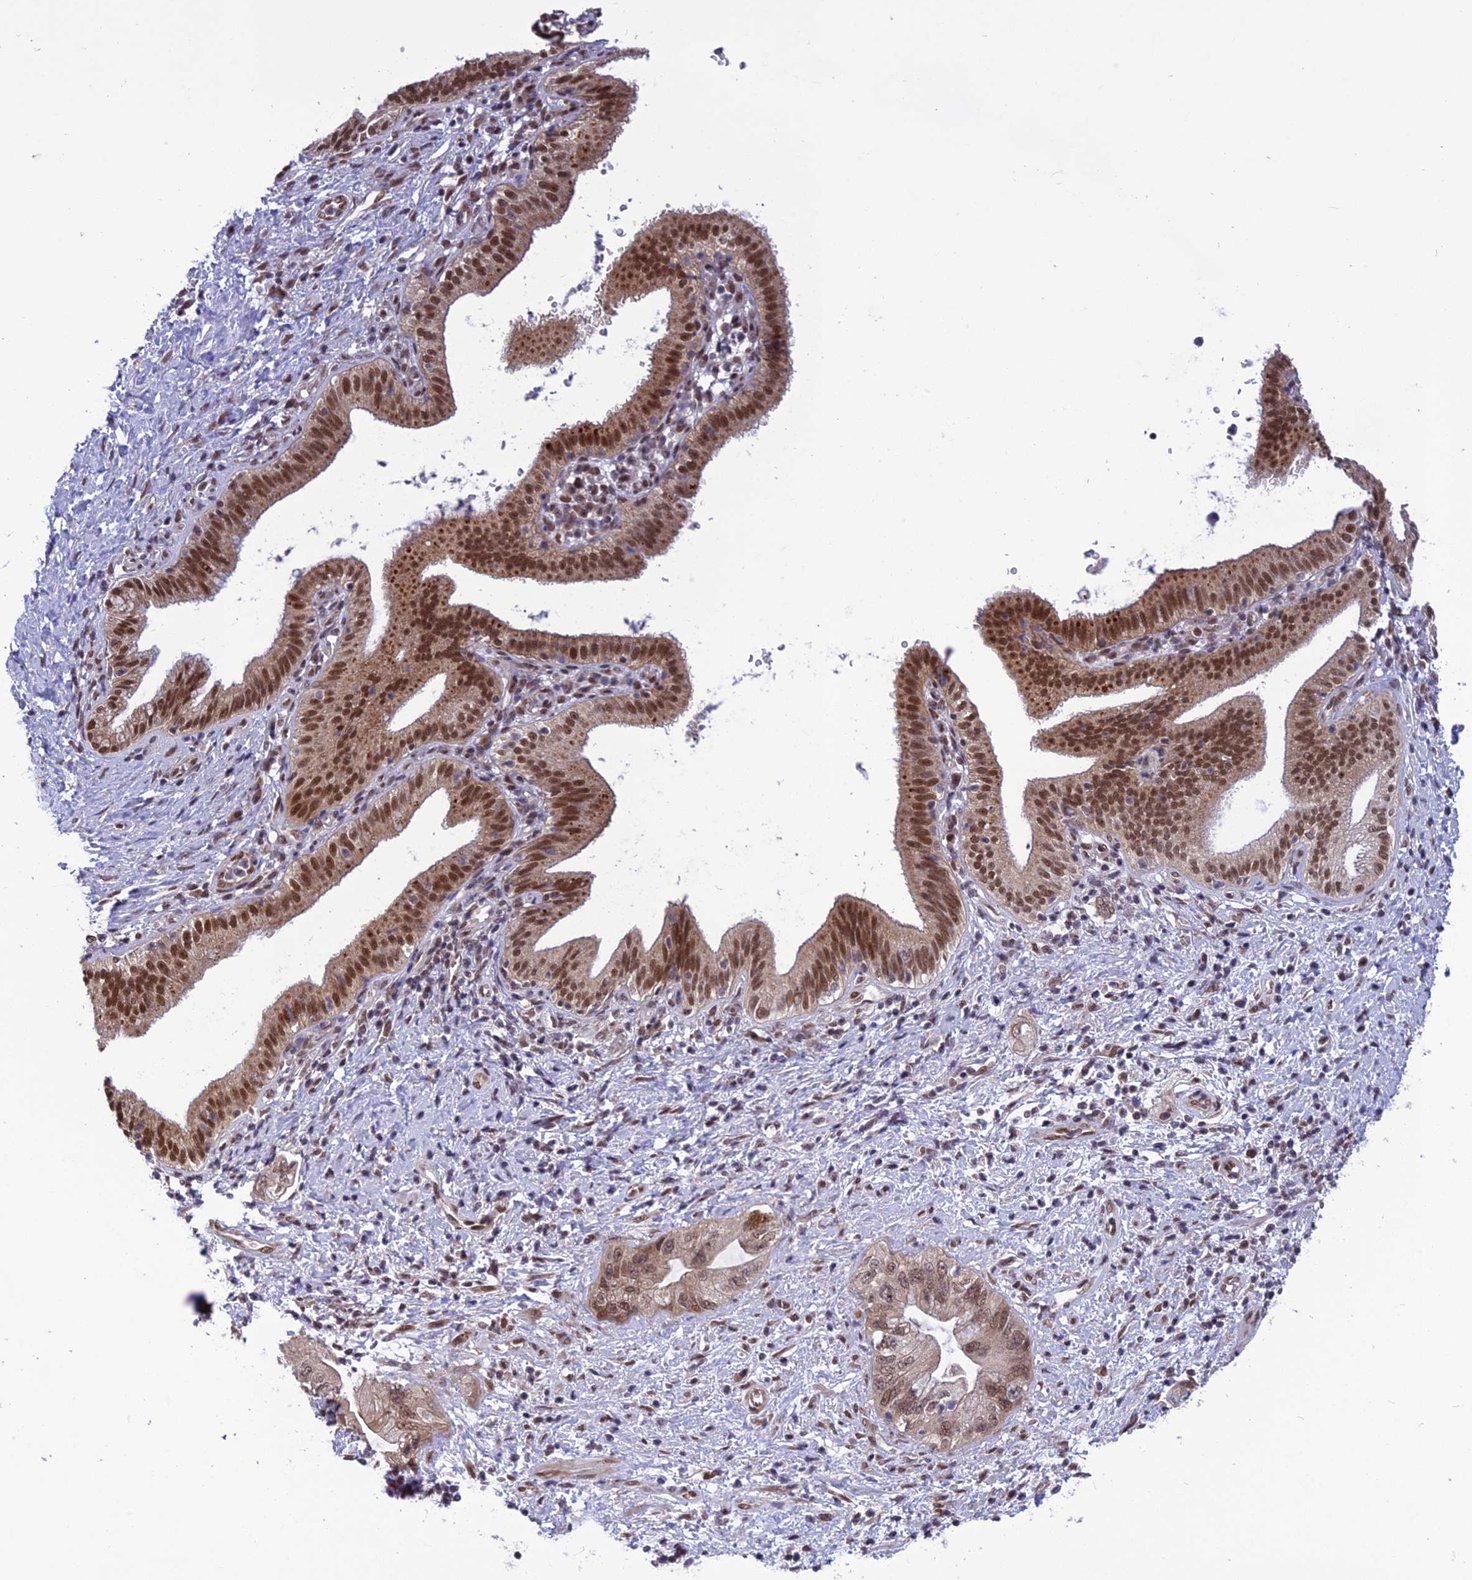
{"staining": {"intensity": "moderate", "quantity": ">75%", "location": "nuclear"}, "tissue": "pancreatic cancer", "cell_type": "Tumor cells", "image_type": "cancer", "snomed": [{"axis": "morphology", "description": "Adenocarcinoma, NOS"}, {"axis": "topography", "description": "Pancreas"}], "caption": "Protein expression analysis of human pancreatic cancer (adenocarcinoma) reveals moderate nuclear positivity in about >75% of tumor cells.", "gene": "RTRAF", "patient": {"sex": "female", "age": 73}}